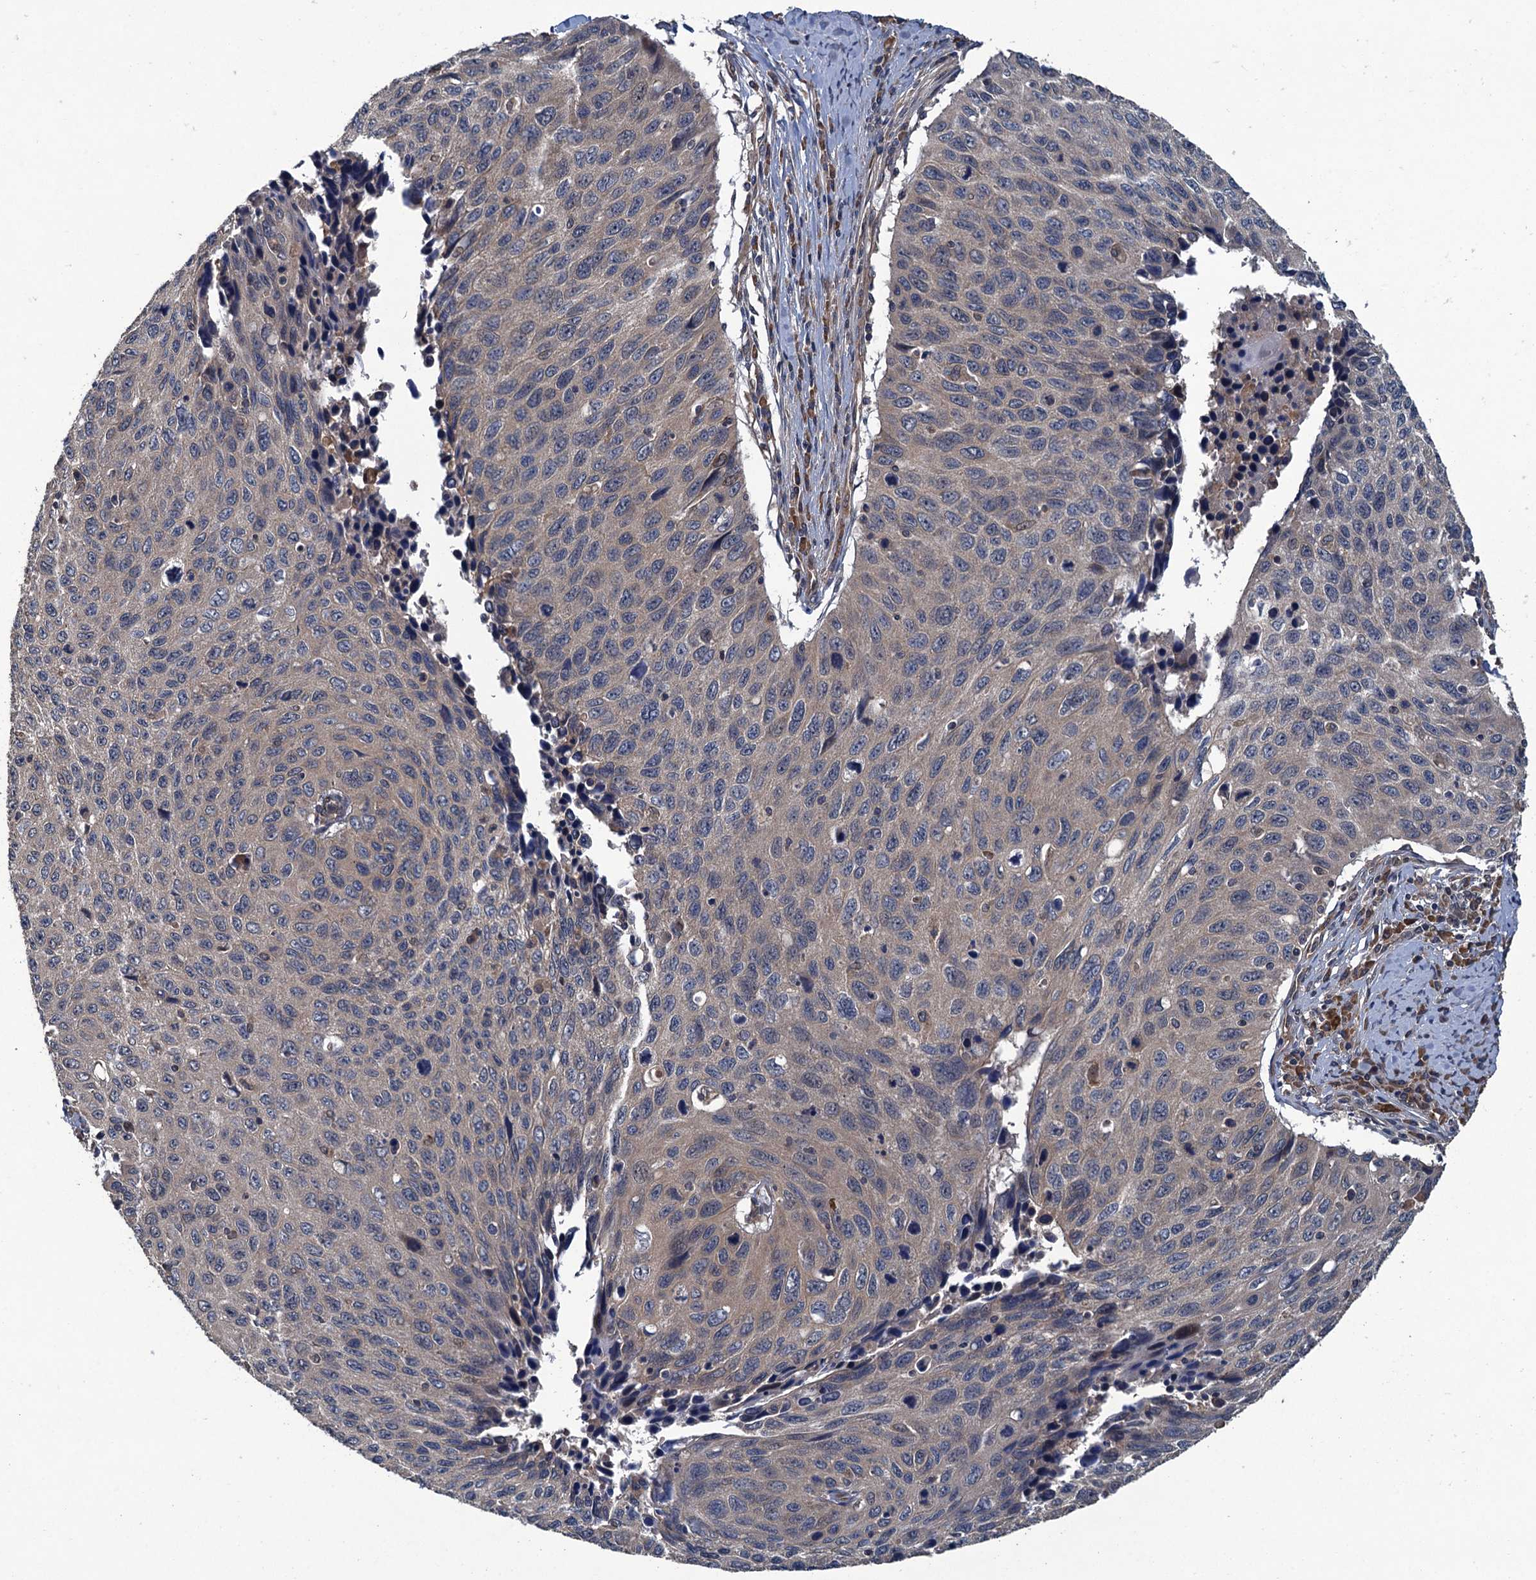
{"staining": {"intensity": "negative", "quantity": "none", "location": "none"}, "tissue": "cervical cancer", "cell_type": "Tumor cells", "image_type": "cancer", "snomed": [{"axis": "morphology", "description": "Squamous cell carcinoma, NOS"}, {"axis": "topography", "description": "Cervix"}], "caption": "Tumor cells show no significant protein expression in cervical cancer (squamous cell carcinoma).", "gene": "CNTN5", "patient": {"sex": "female", "age": 53}}